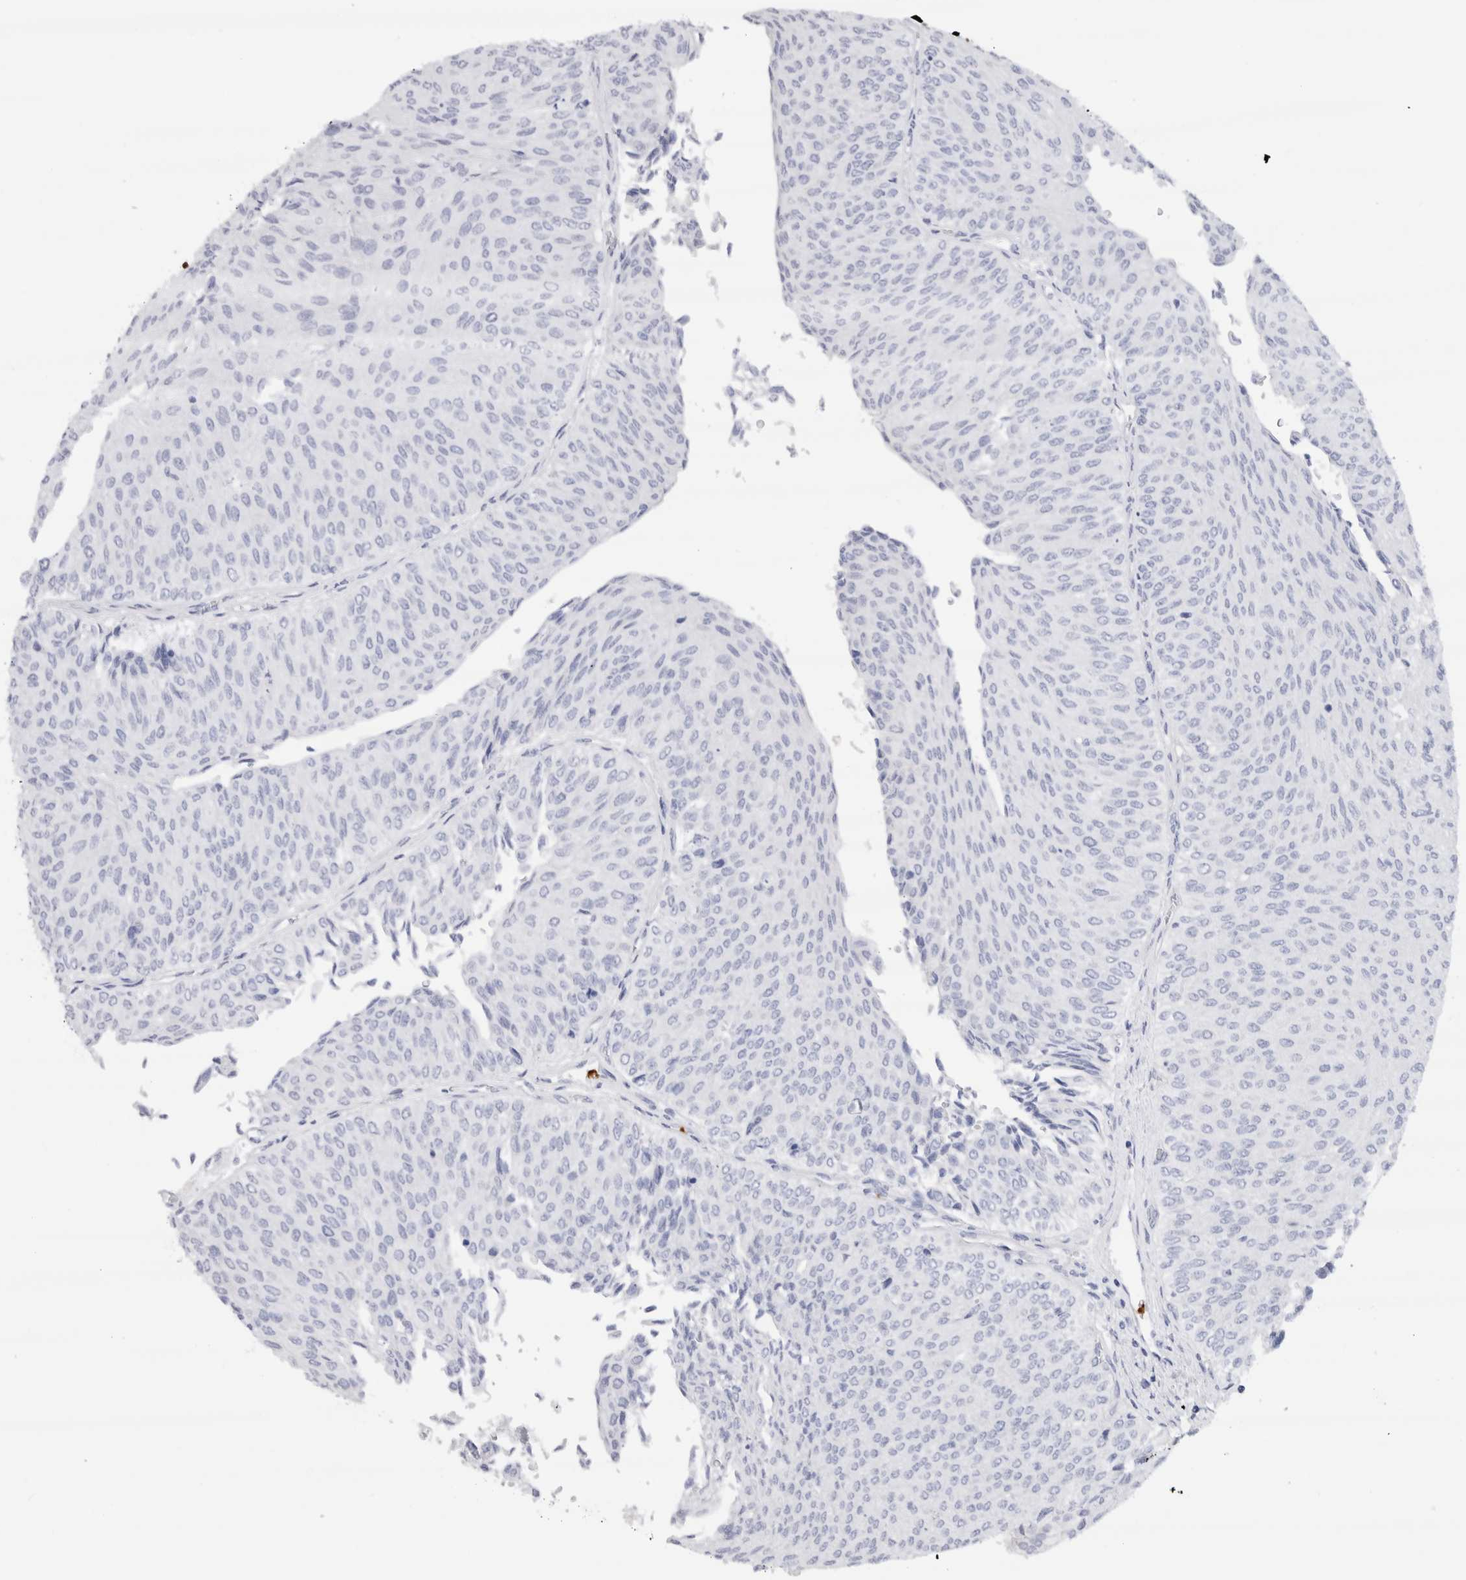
{"staining": {"intensity": "negative", "quantity": "none", "location": "none"}, "tissue": "urothelial cancer", "cell_type": "Tumor cells", "image_type": "cancer", "snomed": [{"axis": "morphology", "description": "Urothelial carcinoma, Low grade"}, {"axis": "topography", "description": "Urinary bladder"}], "caption": "This is a photomicrograph of immunohistochemistry (IHC) staining of urothelial cancer, which shows no staining in tumor cells.", "gene": "SLC10A5", "patient": {"sex": "male", "age": 78}}